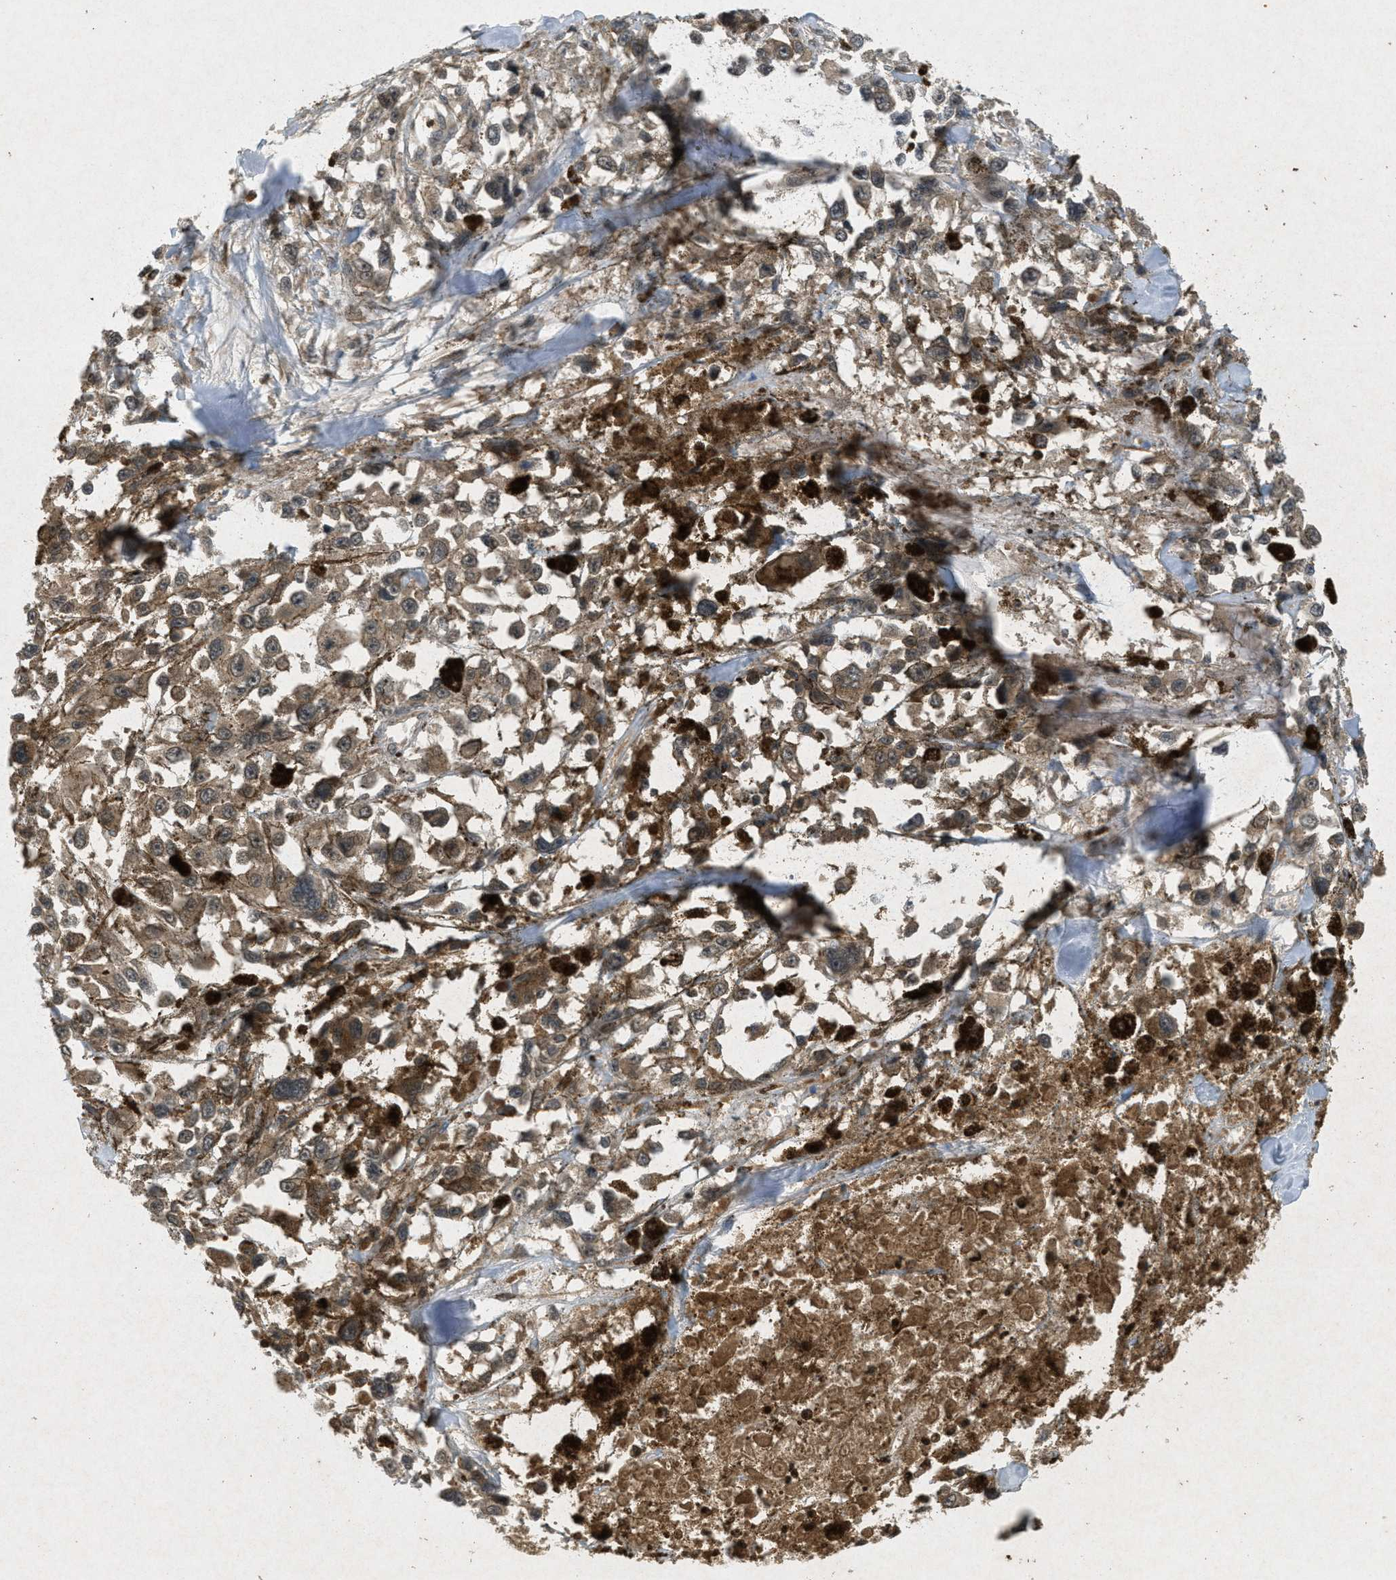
{"staining": {"intensity": "weak", "quantity": ">75%", "location": "cytoplasmic/membranous"}, "tissue": "melanoma", "cell_type": "Tumor cells", "image_type": "cancer", "snomed": [{"axis": "morphology", "description": "Malignant melanoma, Metastatic site"}, {"axis": "topography", "description": "Lymph node"}], "caption": "This histopathology image reveals IHC staining of human melanoma, with low weak cytoplasmic/membranous staining in approximately >75% of tumor cells.", "gene": "ATG7", "patient": {"sex": "male", "age": 59}}